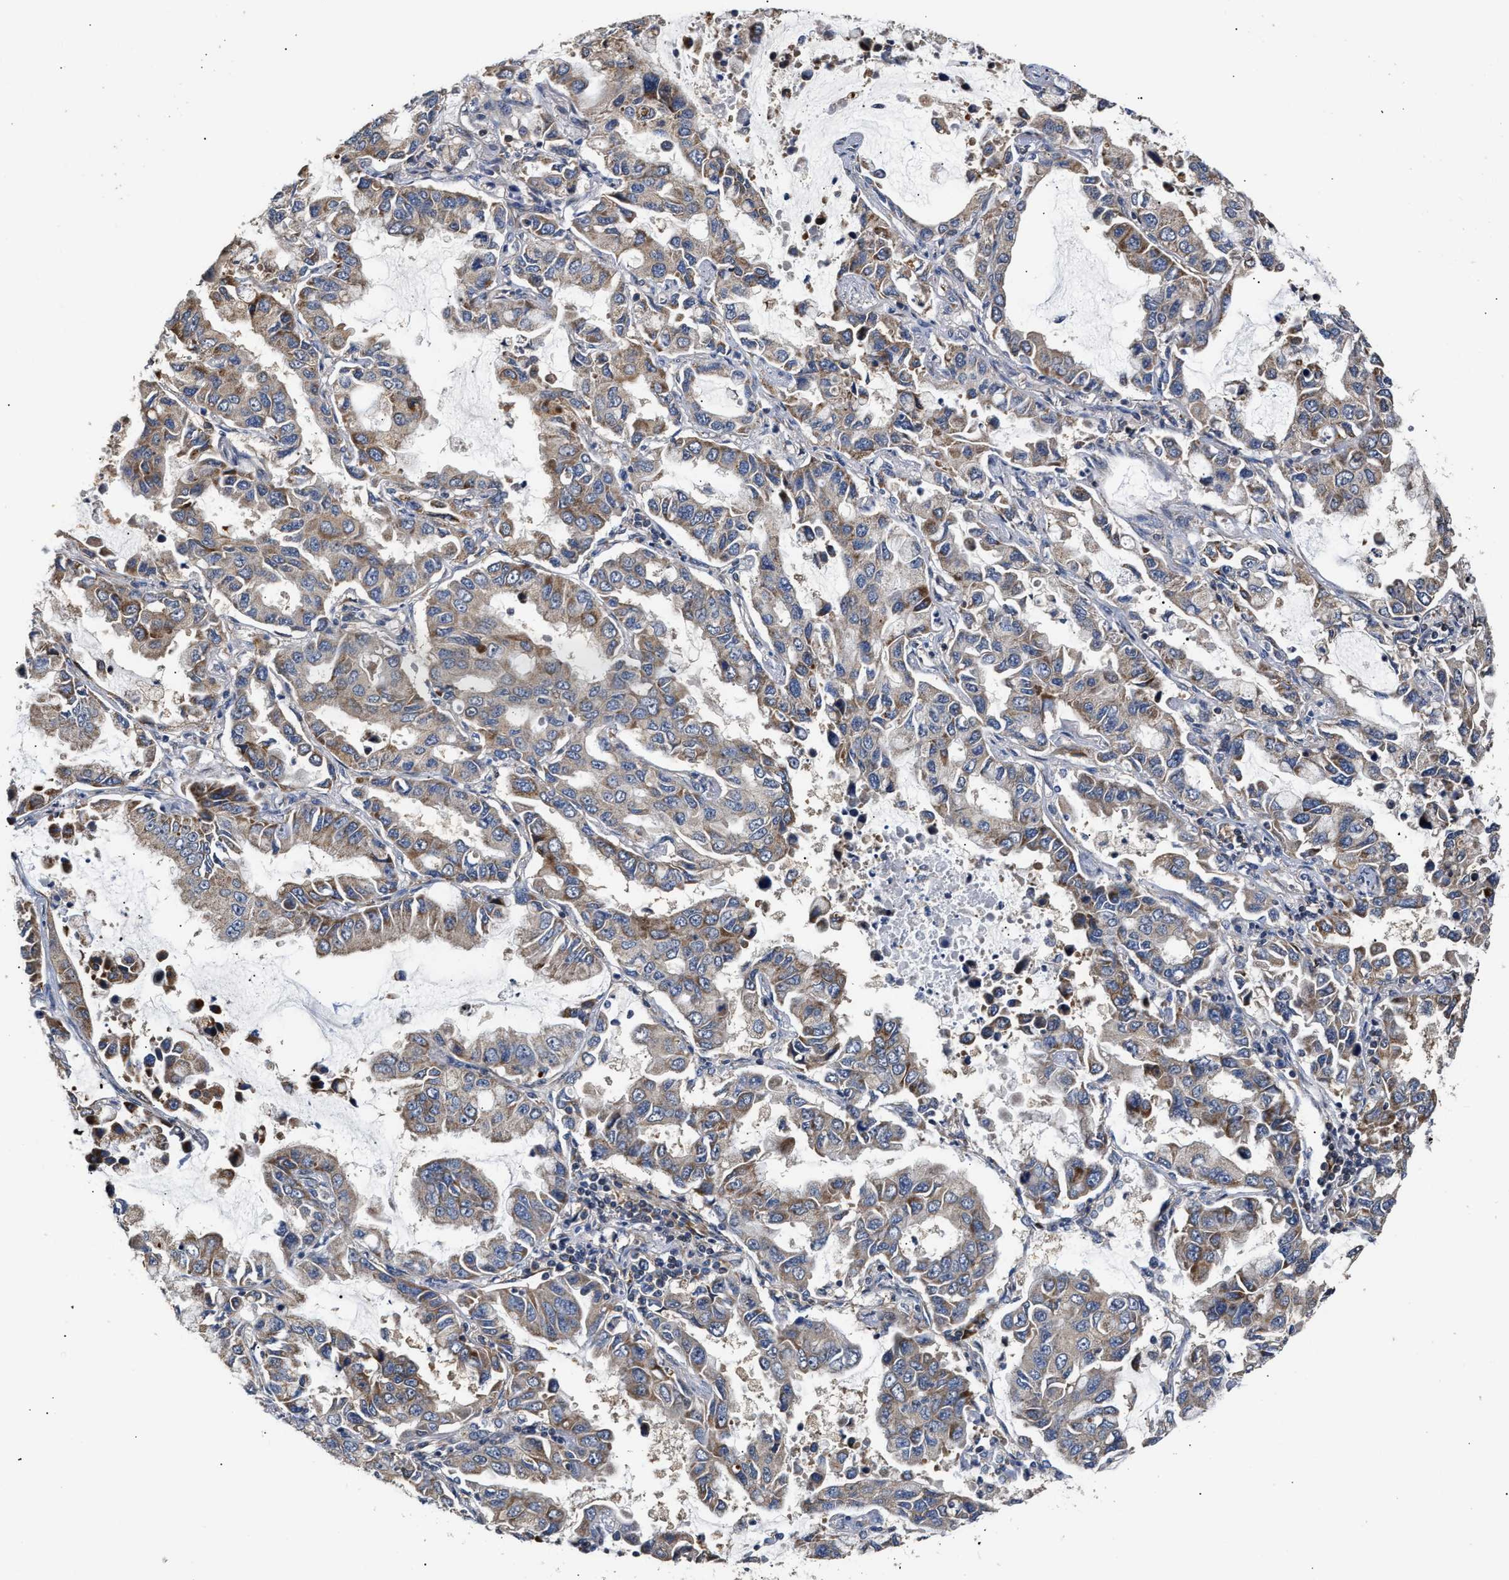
{"staining": {"intensity": "moderate", "quantity": ">75%", "location": "cytoplasmic/membranous"}, "tissue": "lung cancer", "cell_type": "Tumor cells", "image_type": "cancer", "snomed": [{"axis": "morphology", "description": "Adenocarcinoma, NOS"}, {"axis": "topography", "description": "Lung"}], "caption": "Adenocarcinoma (lung) tissue demonstrates moderate cytoplasmic/membranous positivity in about >75% of tumor cells", "gene": "CLIP2", "patient": {"sex": "male", "age": 64}}